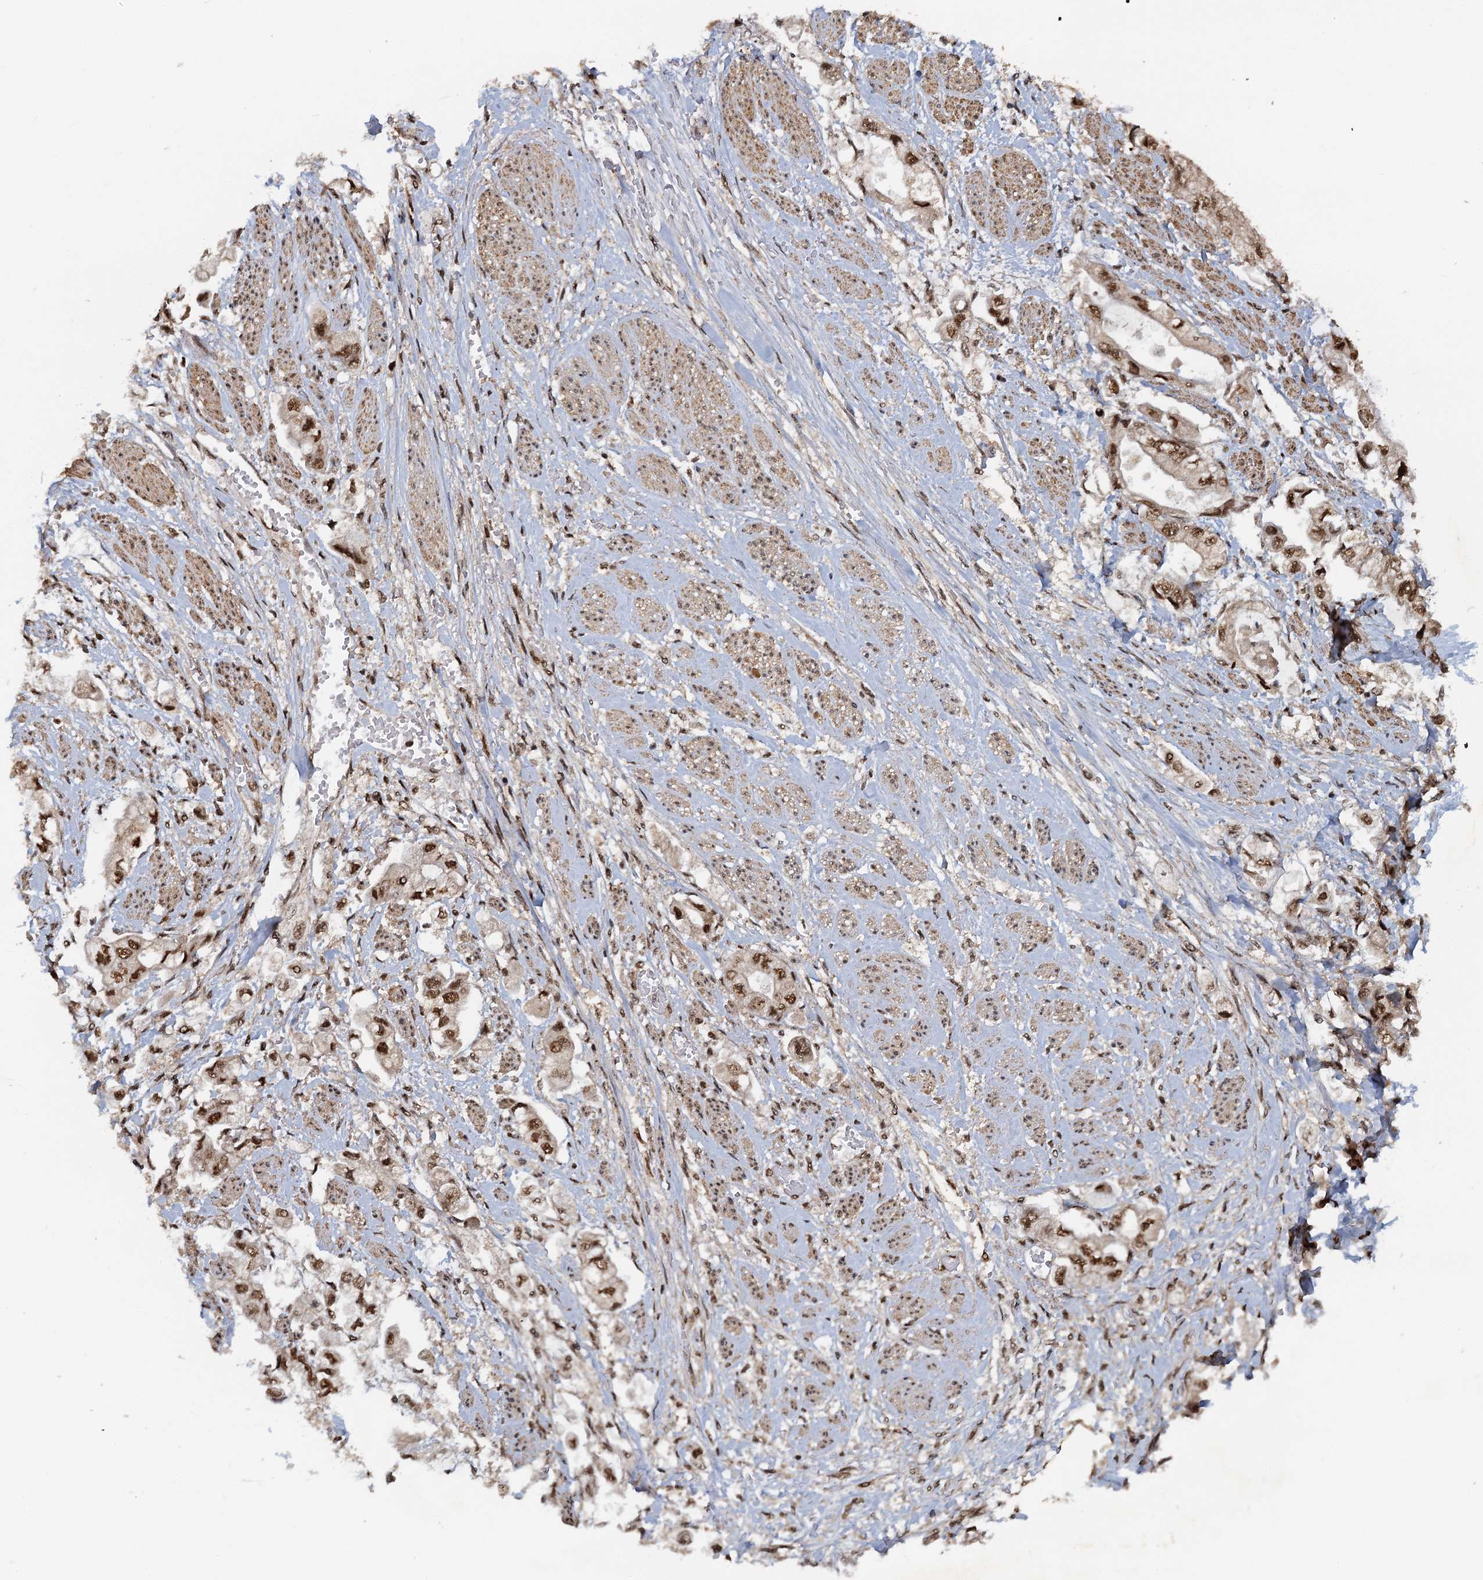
{"staining": {"intensity": "moderate", "quantity": ">75%", "location": "nuclear"}, "tissue": "stomach cancer", "cell_type": "Tumor cells", "image_type": "cancer", "snomed": [{"axis": "morphology", "description": "Adenocarcinoma, NOS"}, {"axis": "topography", "description": "Stomach"}], "caption": "Moderate nuclear expression is seen in about >75% of tumor cells in stomach cancer.", "gene": "ZC3H18", "patient": {"sex": "male", "age": 62}}